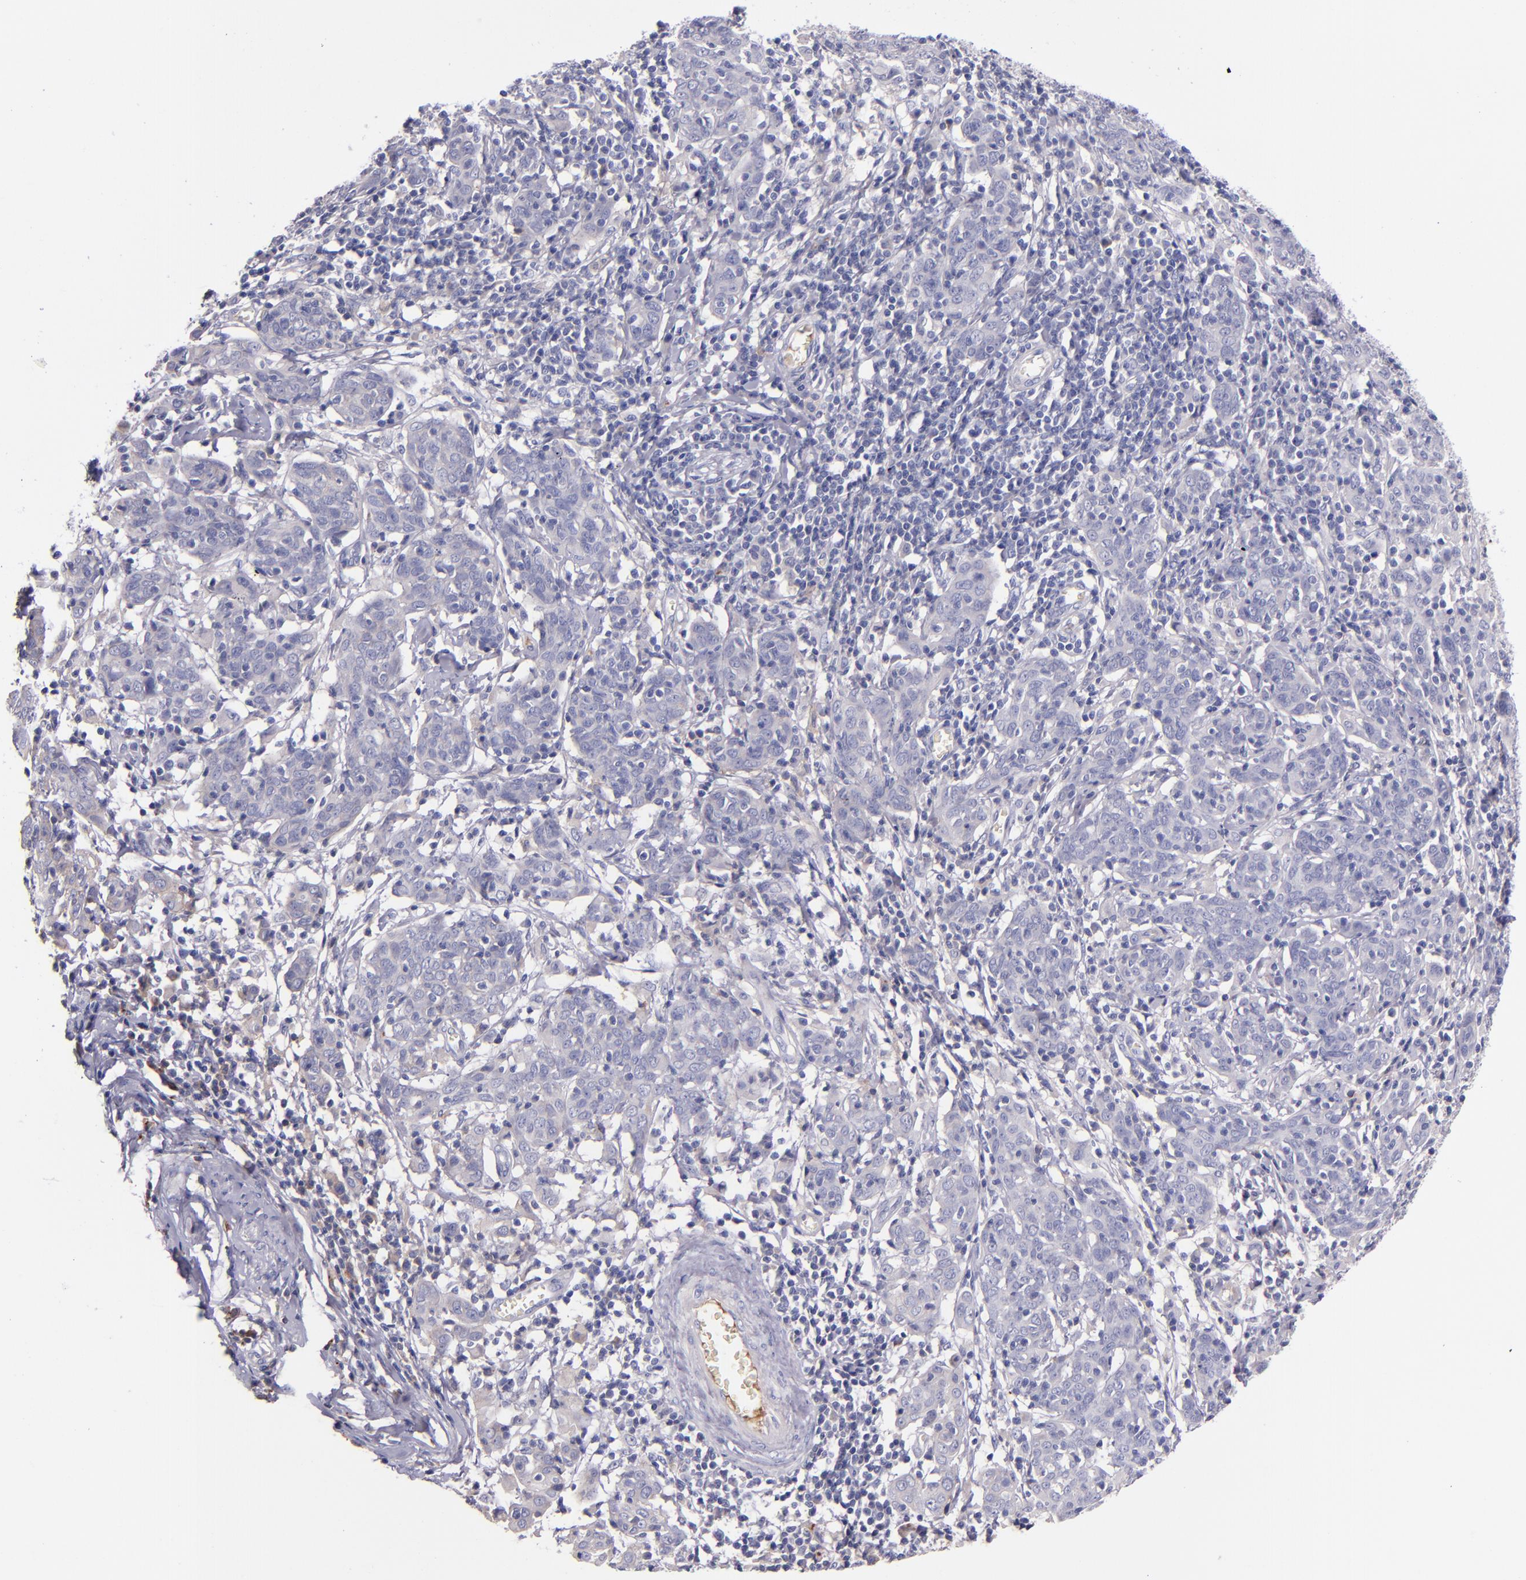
{"staining": {"intensity": "negative", "quantity": "none", "location": "none"}, "tissue": "cervical cancer", "cell_type": "Tumor cells", "image_type": "cancer", "snomed": [{"axis": "morphology", "description": "Normal tissue, NOS"}, {"axis": "morphology", "description": "Squamous cell carcinoma, NOS"}, {"axis": "topography", "description": "Cervix"}], "caption": "A high-resolution image shows immunohistochemistry staining of cervical squamous cell carcinoma, which displays no significant staining in tumor cells.", "gene": "KNG1", "patient": {"sex": "female", "age": 67}}